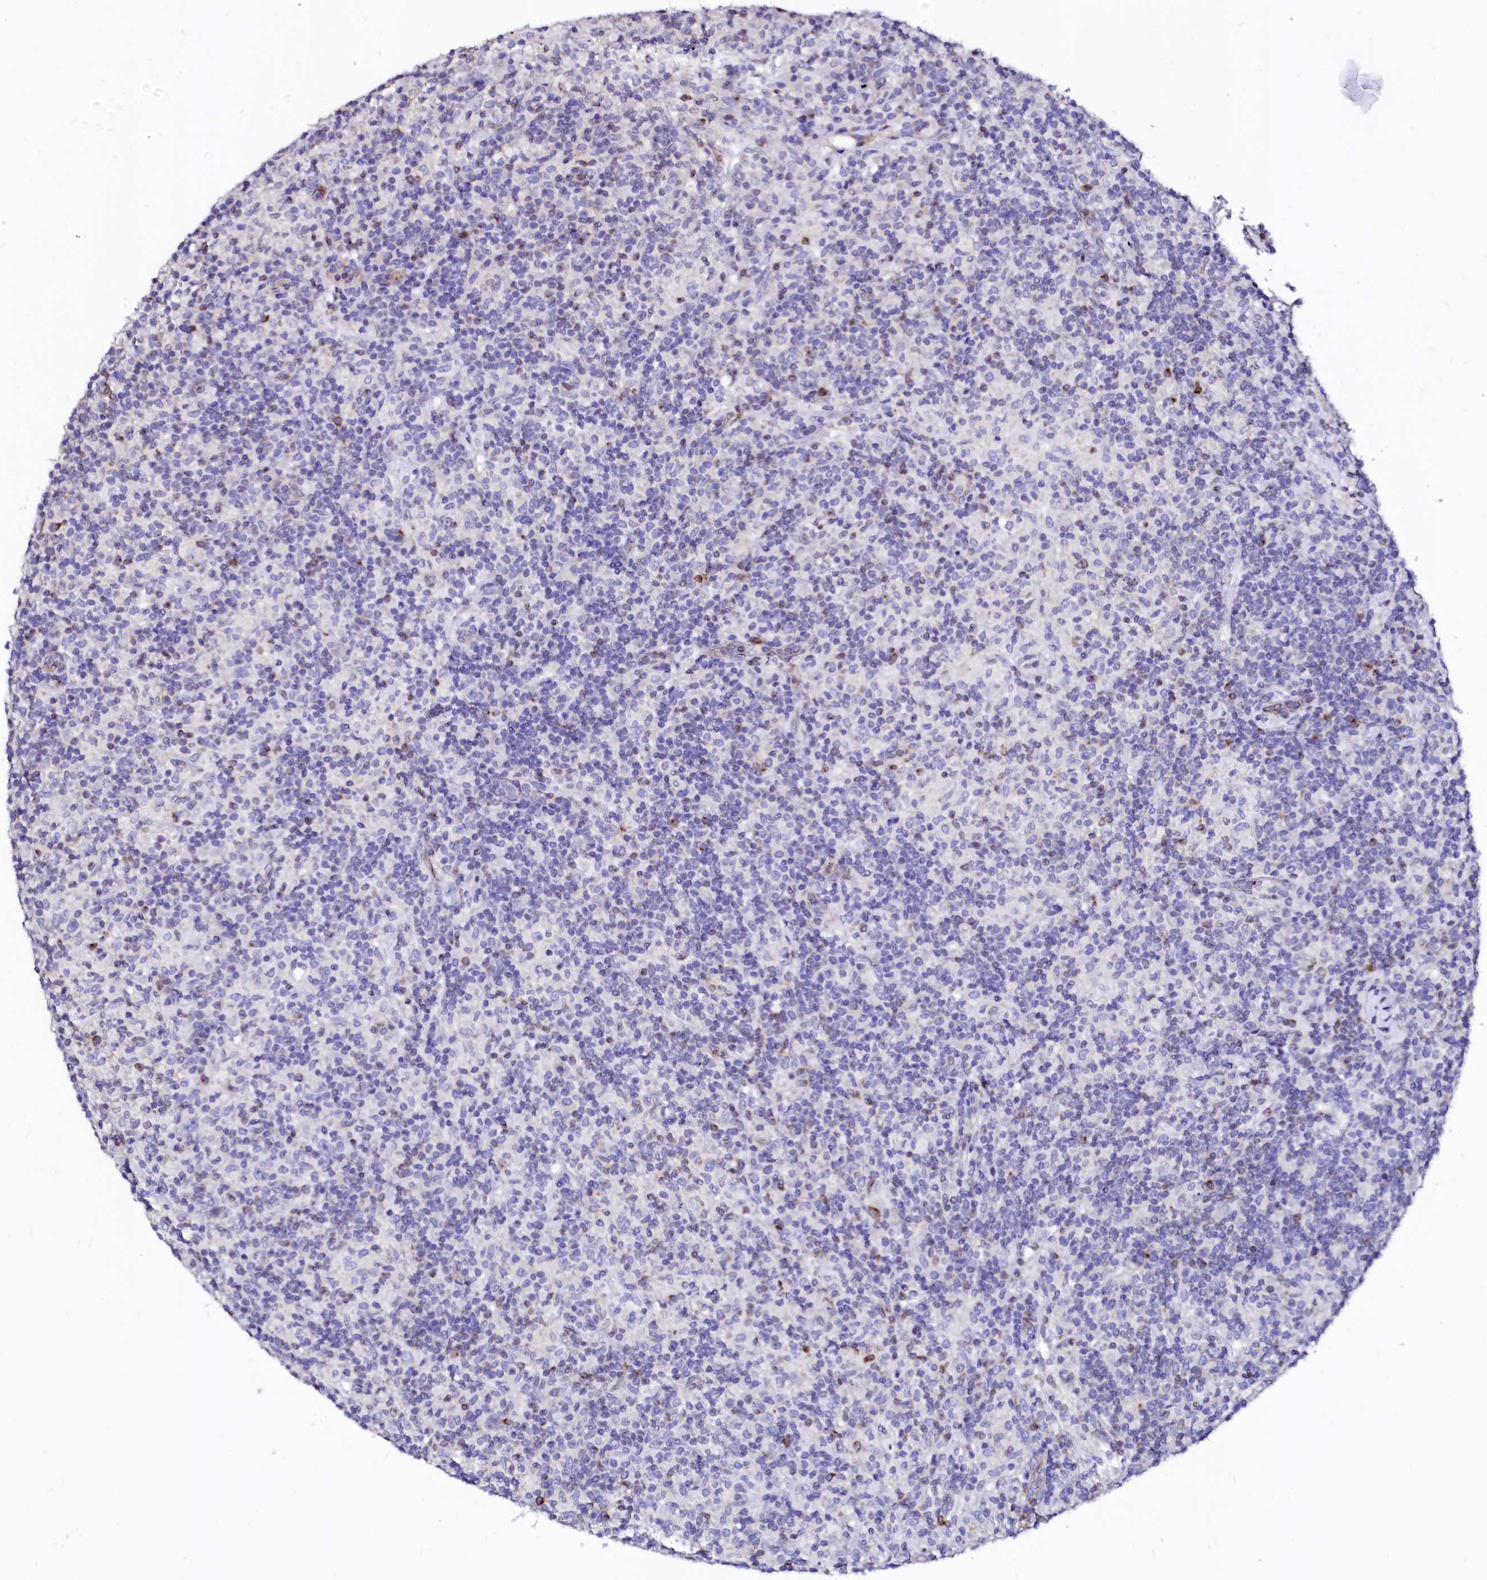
{"staining": {"intensity": "negative", "quantity": "none", "location": "none"}, "tissue": "lymphoma", "cell_type": "Tumor cells", "image_type": "cancer", "snomed": [{"axis": "morphology", "description": "Hodgkin's disease, NOS"}, {"axis": "topography", "description": "Lymph node"}], "caption": "Tumor cells show no significant positivity in lymphoma.", "gene": "RAB27A", "patient": {"sex": "male", "age": 70}}